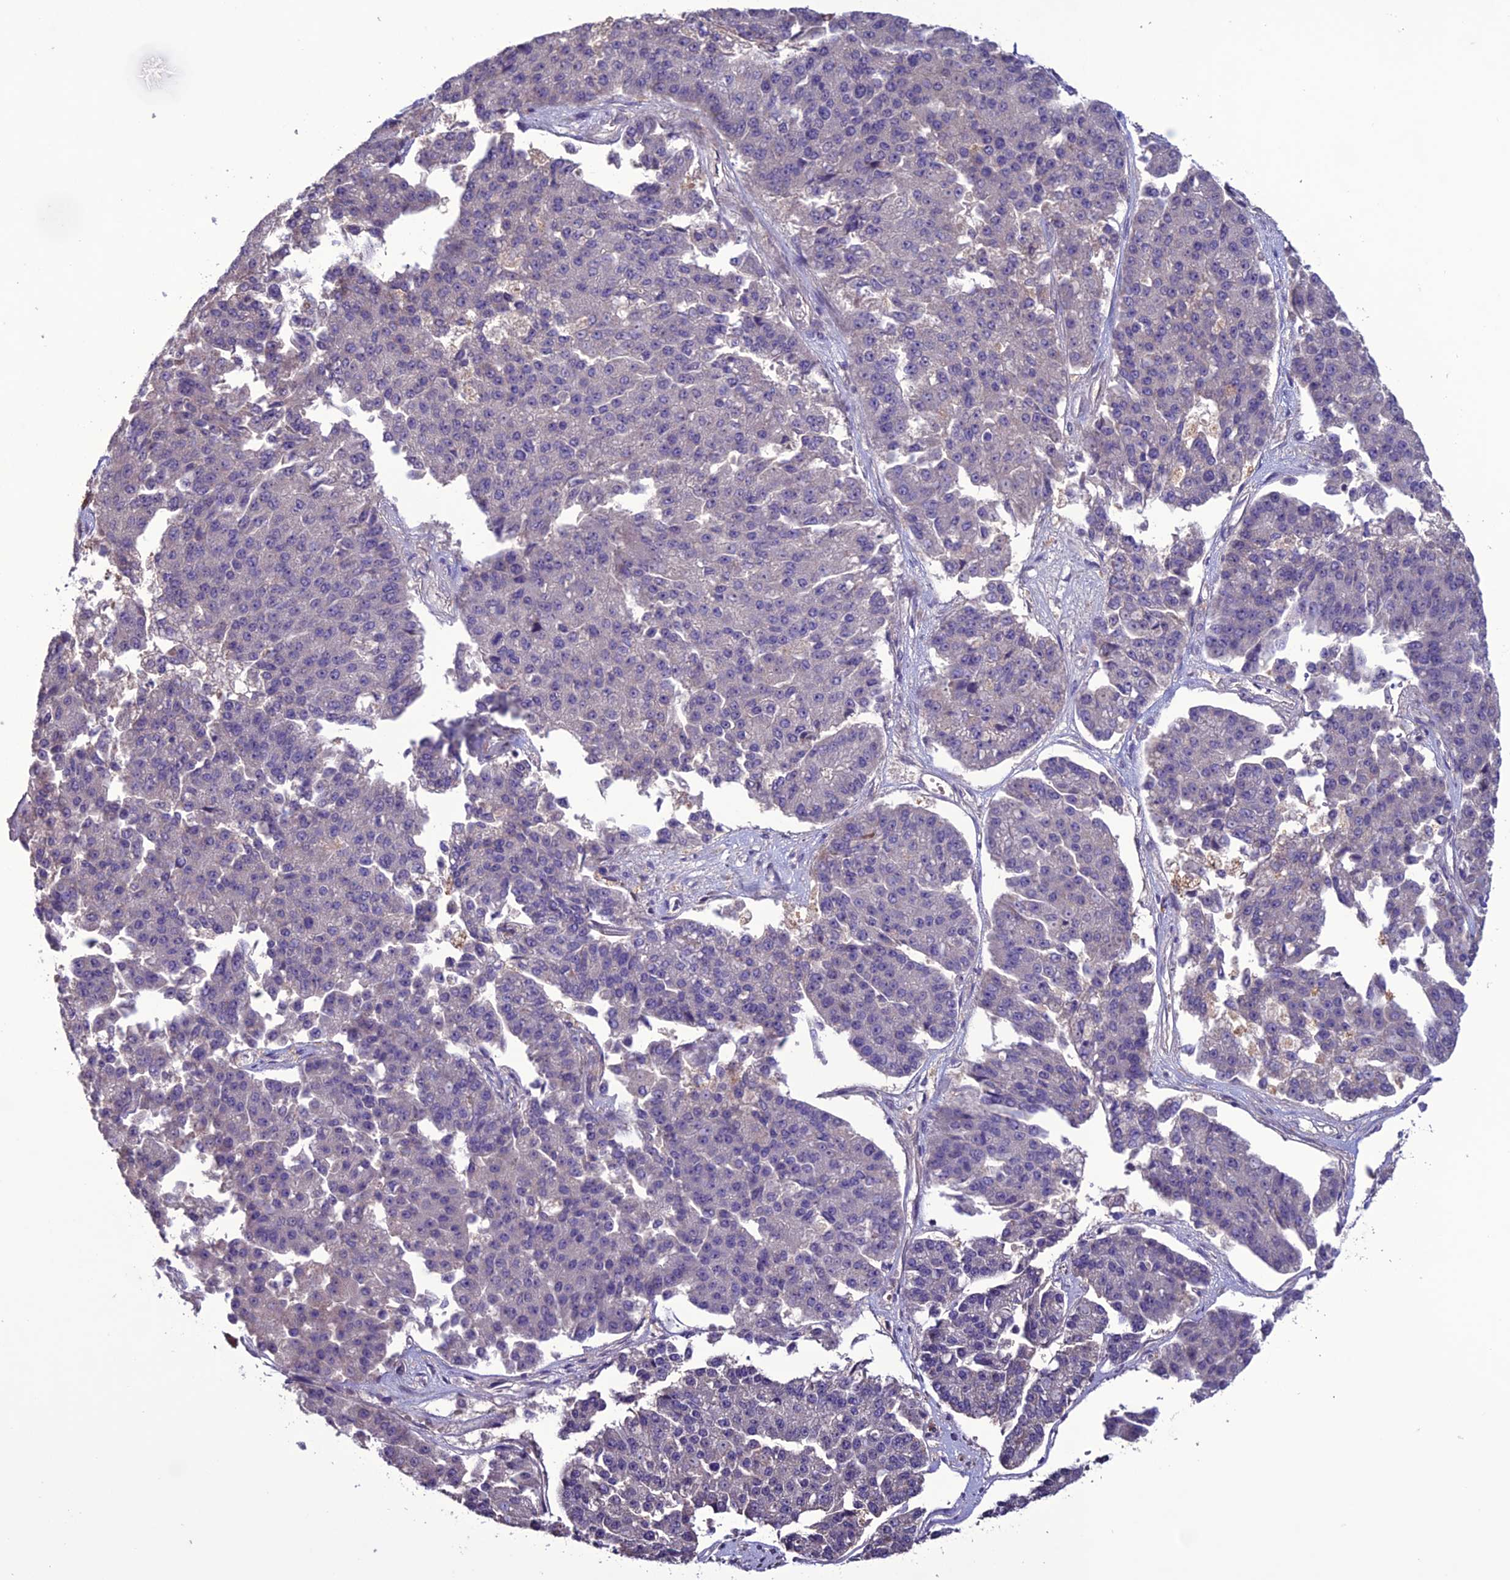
{"staining": {"intensity": "negative", "quantity": "none", "location": "none"}, "tissue": "pancreatic cancer", "cell_type": "Tumor cells", "image_type": "cancer", "snomed": [{"axis": "morphology", "description": "Adenocarcinoma, NOS"}, {"axis": "topography", "description": "Pancreas"}], "caption": "This is an immunohistochemistry (IHC) micrograph of human pancreatic cancer. There is no positivity in tumor cells.", "gene": "C2orf76", "patient": {"sex": "male", "age": 50}}